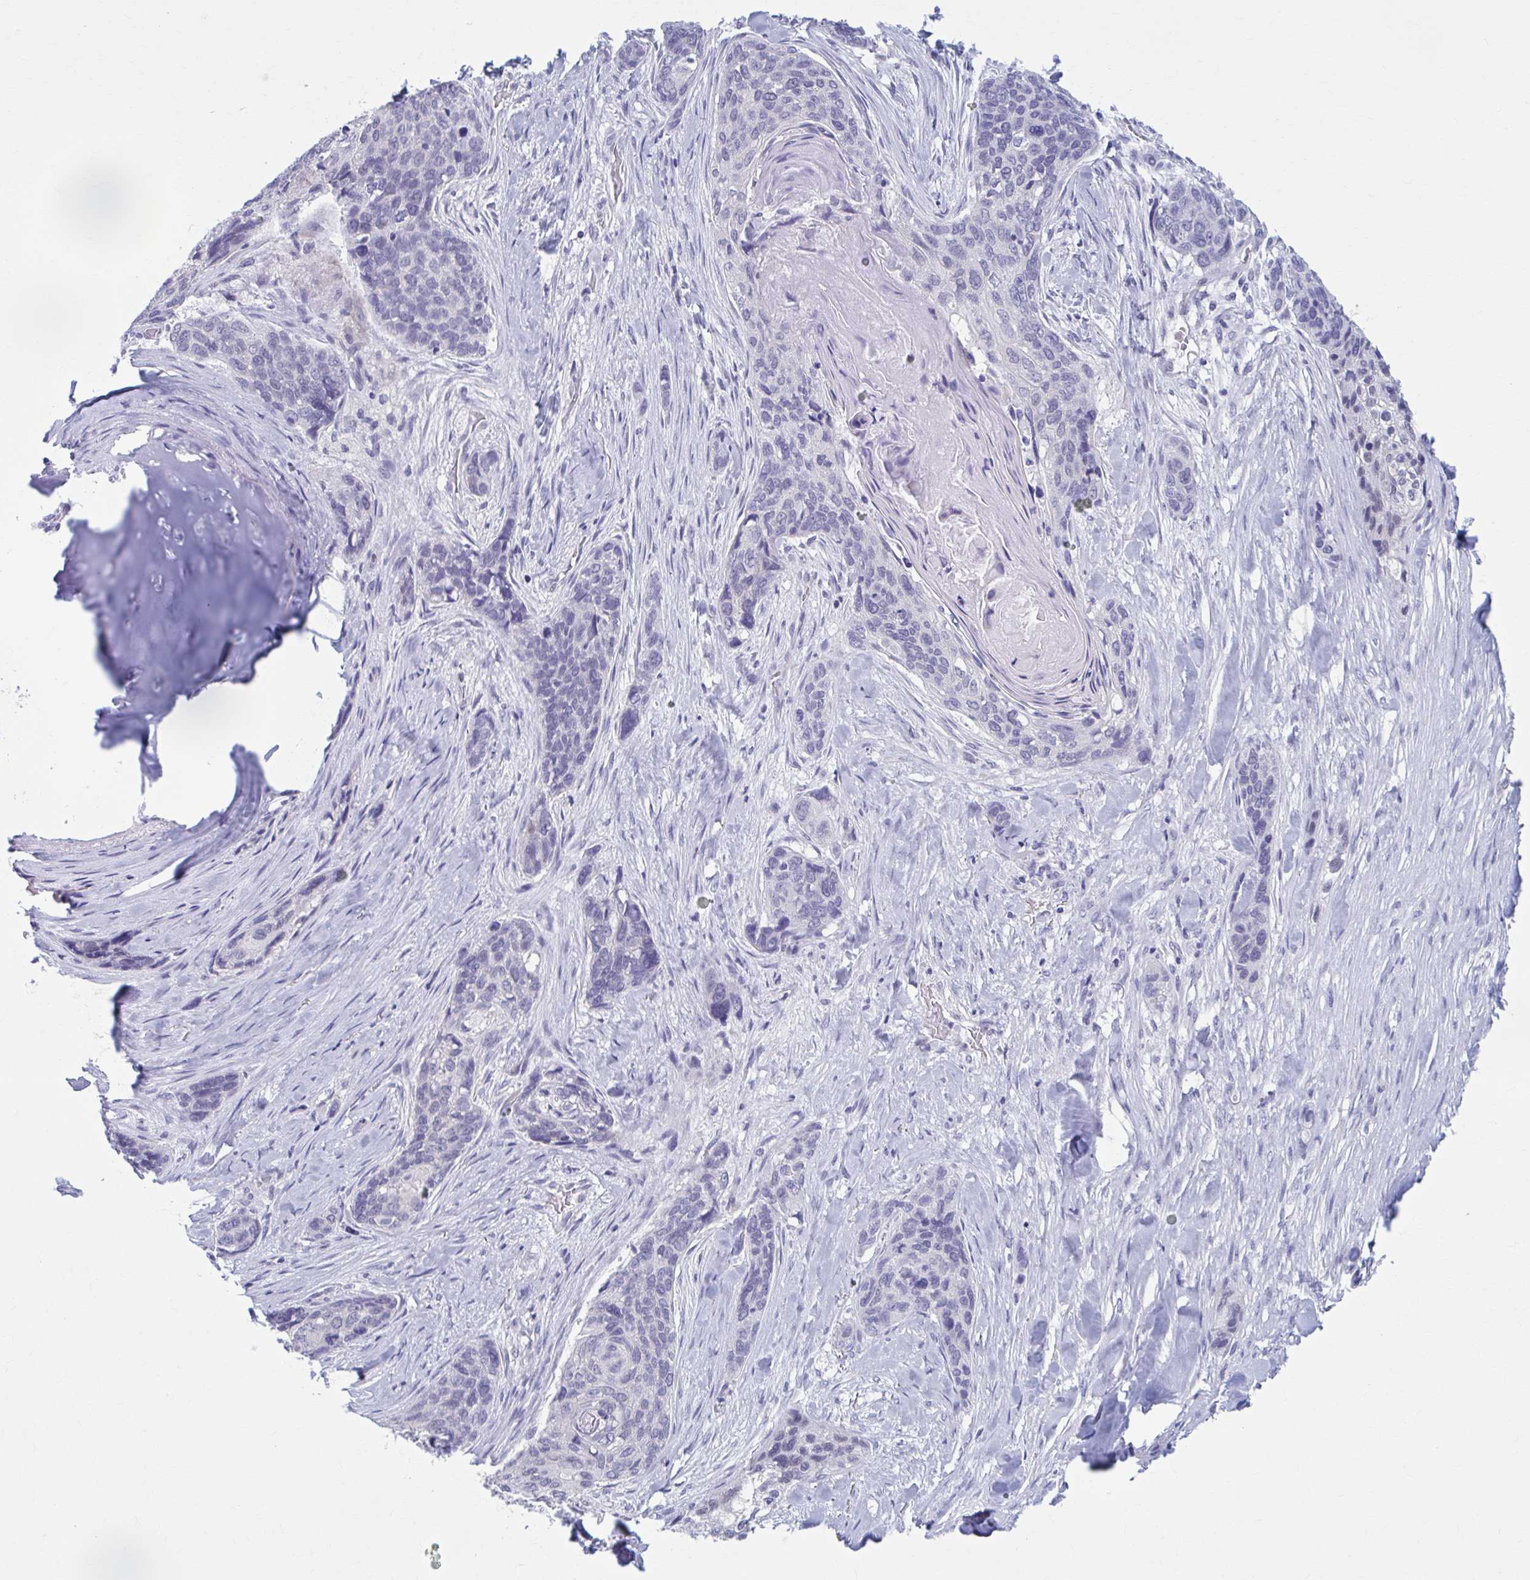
{"staining": {"intensity": "negative", "quantity": "none", "location": "none"}, "tissue": "lung cancer", "cell_type": "Tumor cells", "image_type": "cancer", "snomed": [{"axis": "morphology", "description": "Squamous cell carcinoma, NOS"}, {"axis": "morphology", "description": "Squamous cell carcinoma, metastatic, NOS"}, {"axis": "topography", "description": "Lymph node"}, {"axis": "topography", "description": "Lung"}], "caption": "Tumor cells are negative for protein expression in human lung squamous cell carcinoma. Brightfield microscopy of immunohistochemistry stained with DAB (brown) and hematoxylin (blue), captured at high magnification.", "gene": "CCDC105", "patient": {"sex": "male", "age": 41}}